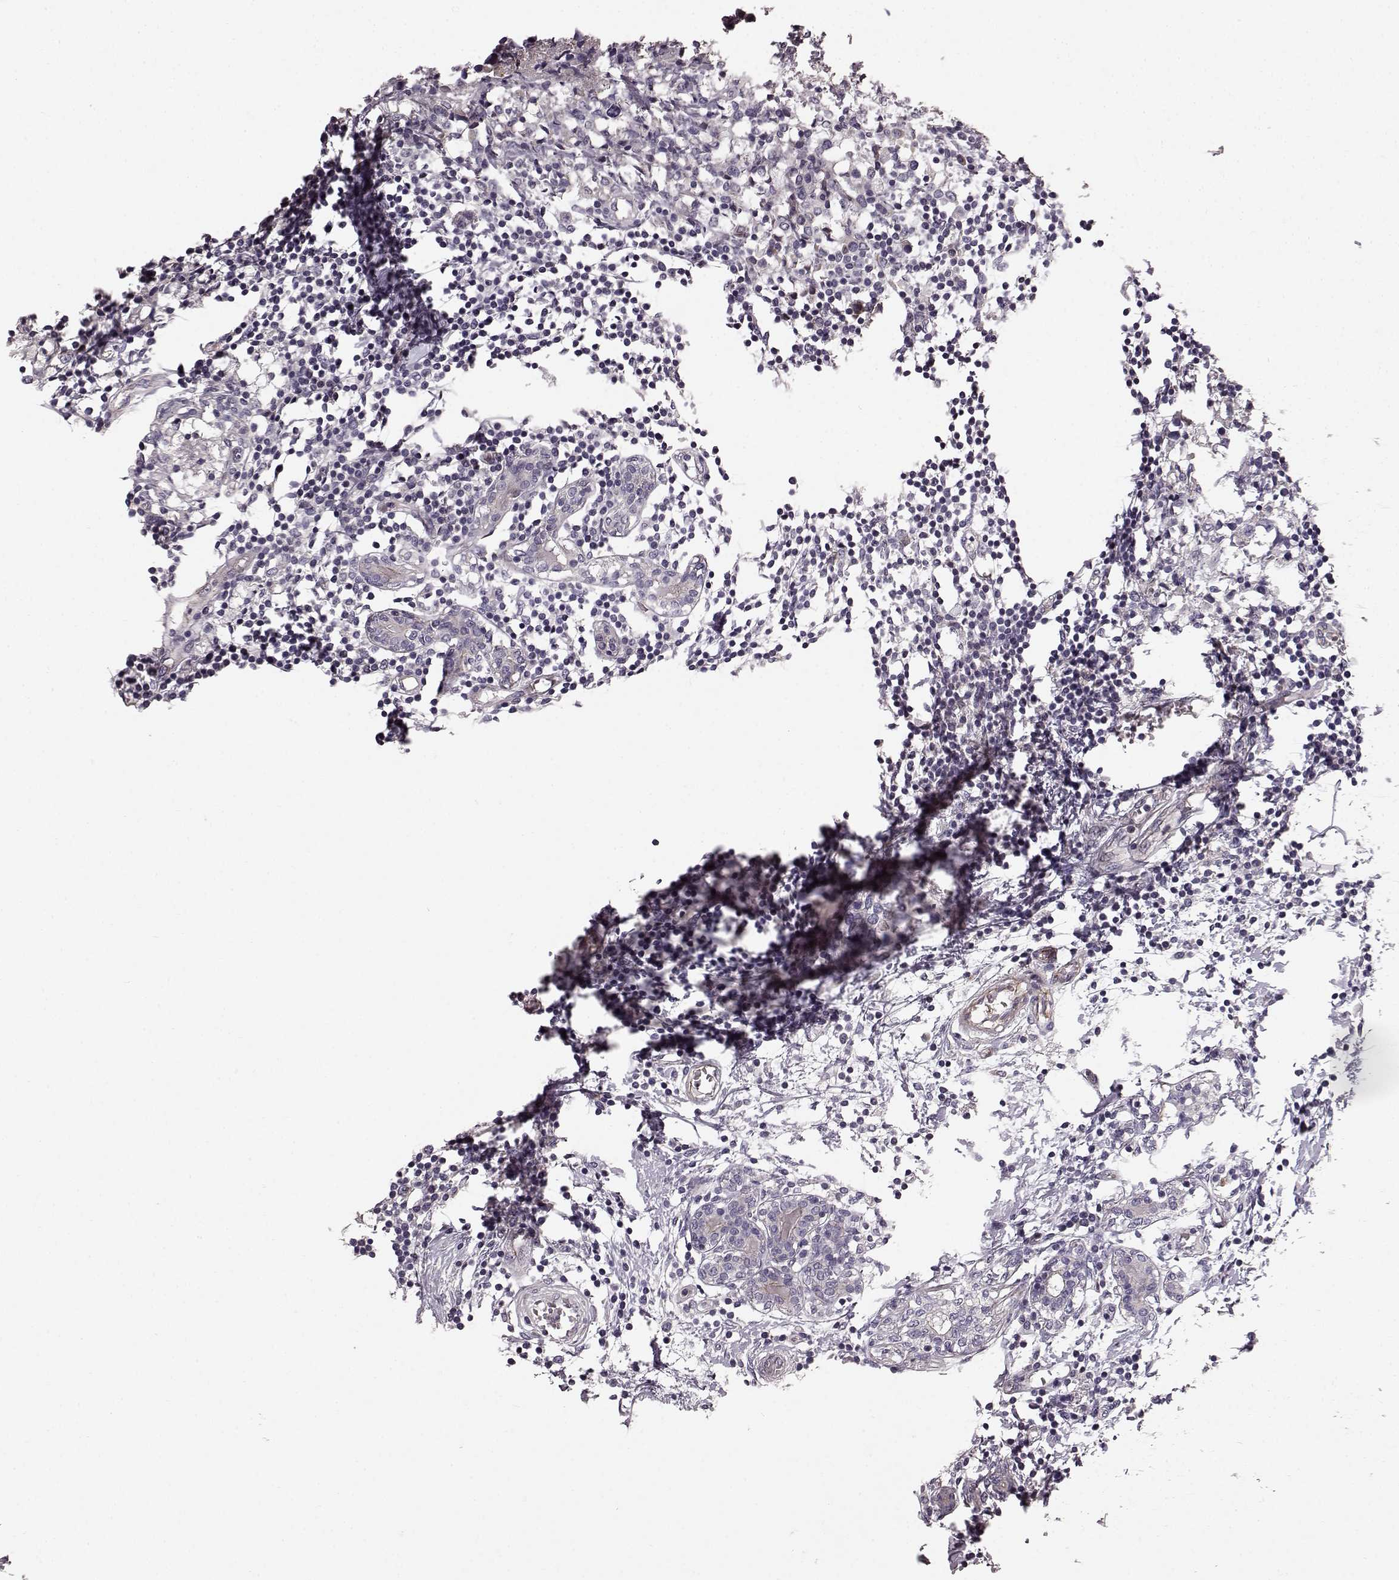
{"staining": {"intensity": "negative", "quantity": "none", "location": "none"}, "tissue": "breast cancer", "cell_type": "Tumor cells", "image_type": "cancer", "snomed": [{"axis": "morphology", "description": "Lobular carcinoma"}, {"axis": "topography", "description": "Breast"}], "caption": "Tumor cells show no significant protein staining in breast lobular carcinoma.", "gene": "SLC22A18", "patient": {"sex": "female", "age": 59}}